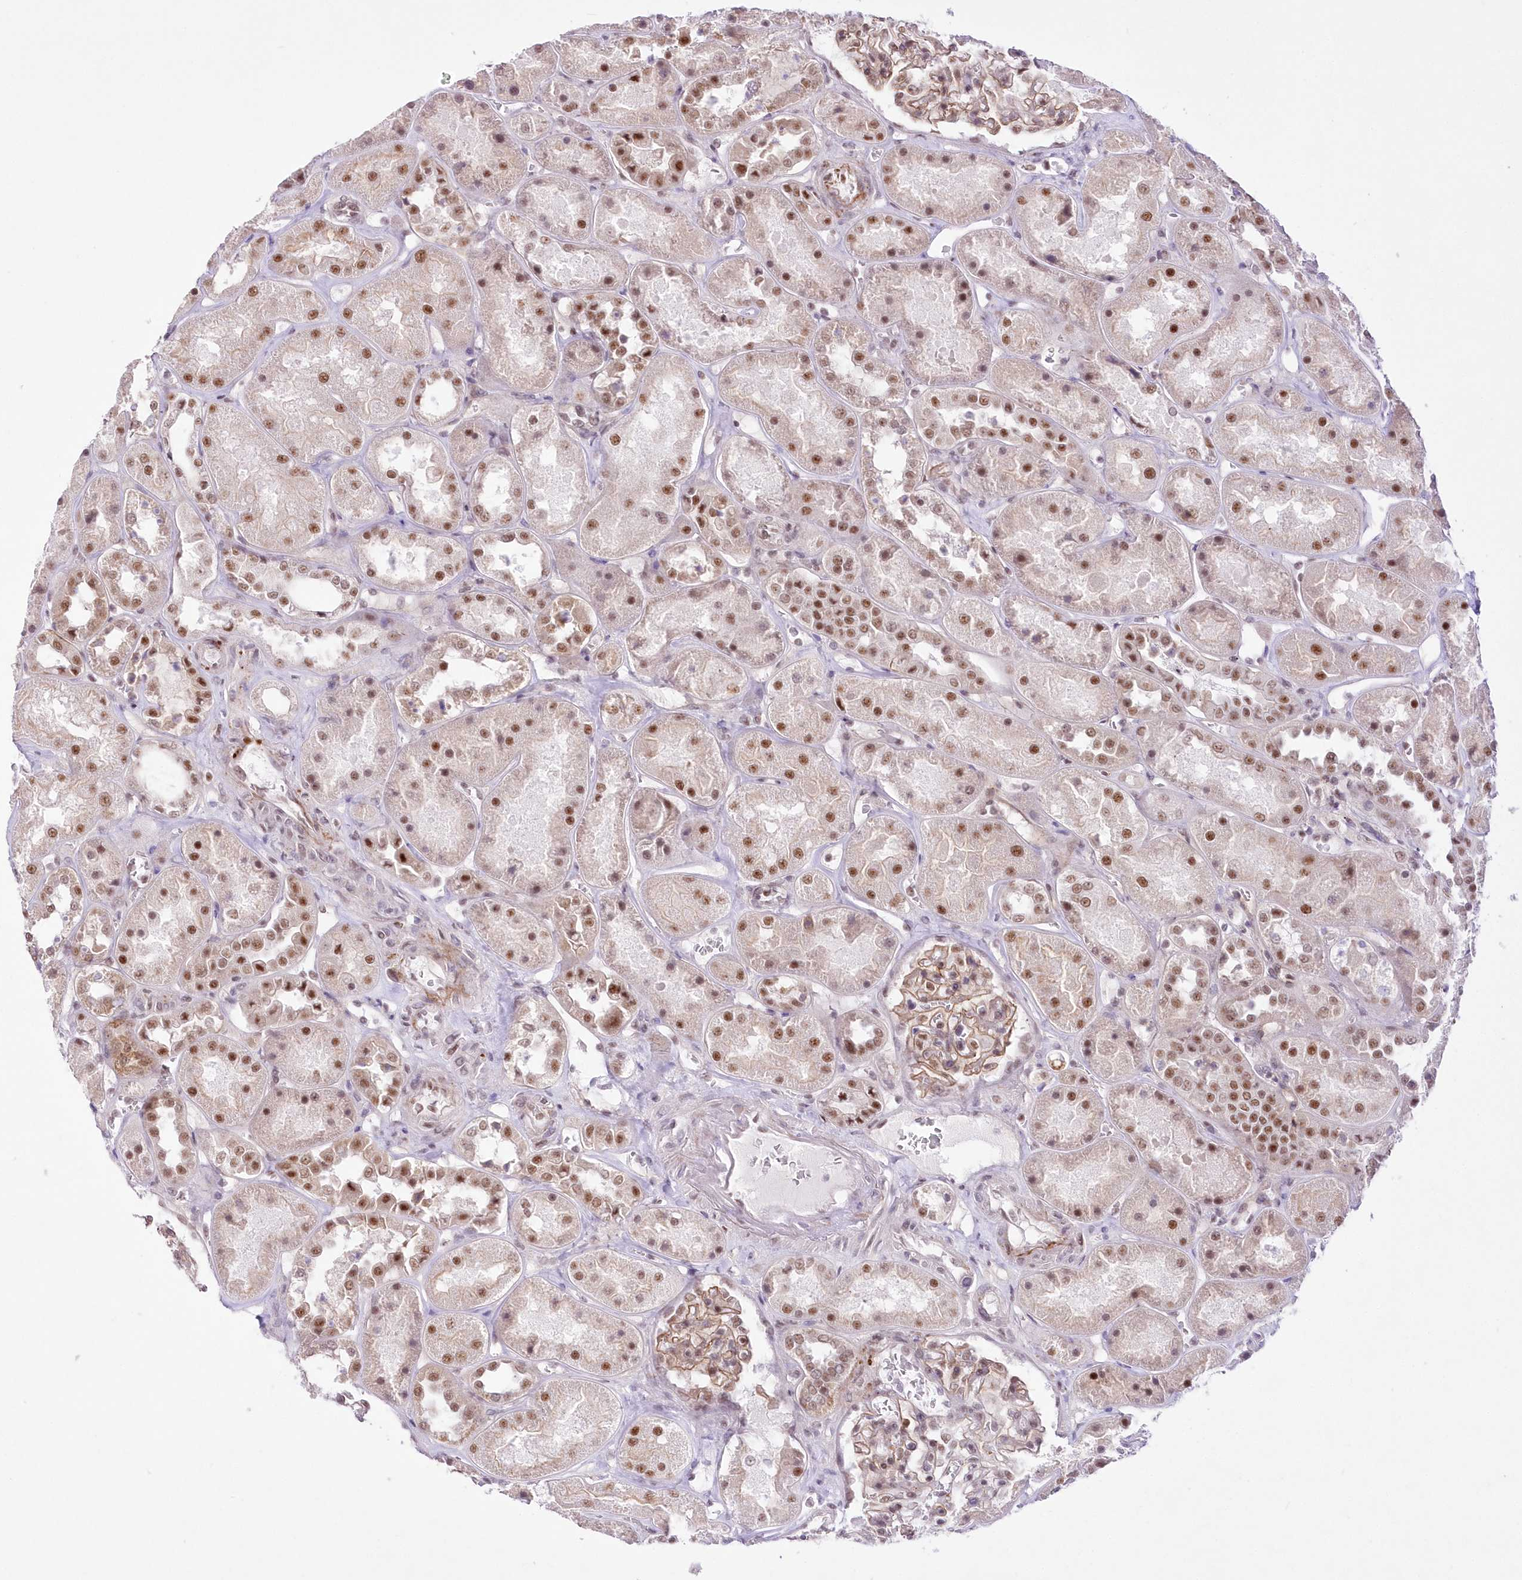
{"staining": {"intensity": "moderate", "quantity": ">75%", "location": "cytoplasmic/membranous,nuclear"}, "tissue": "kidney", "cell_type": "Cells in glomeruli", "image_type": "normal", "snomed": [{"axis": "morphology", "description": "Normal tissue, NOS"}, {"axis": "topography", "description": "Kidney"}], "caption": "A photomicrograph of kidney stained for a protein exhibits moderate cytoplasmic/membranous,nuclear brown staining in cells in glomeruli. The staining is performed using DAB brown chromogen to label protein expression. The nuclei are counter-stained blue using hematoxylin.", "gene": "NSUN2", "patient": {"sex": "male", "age": 70}}